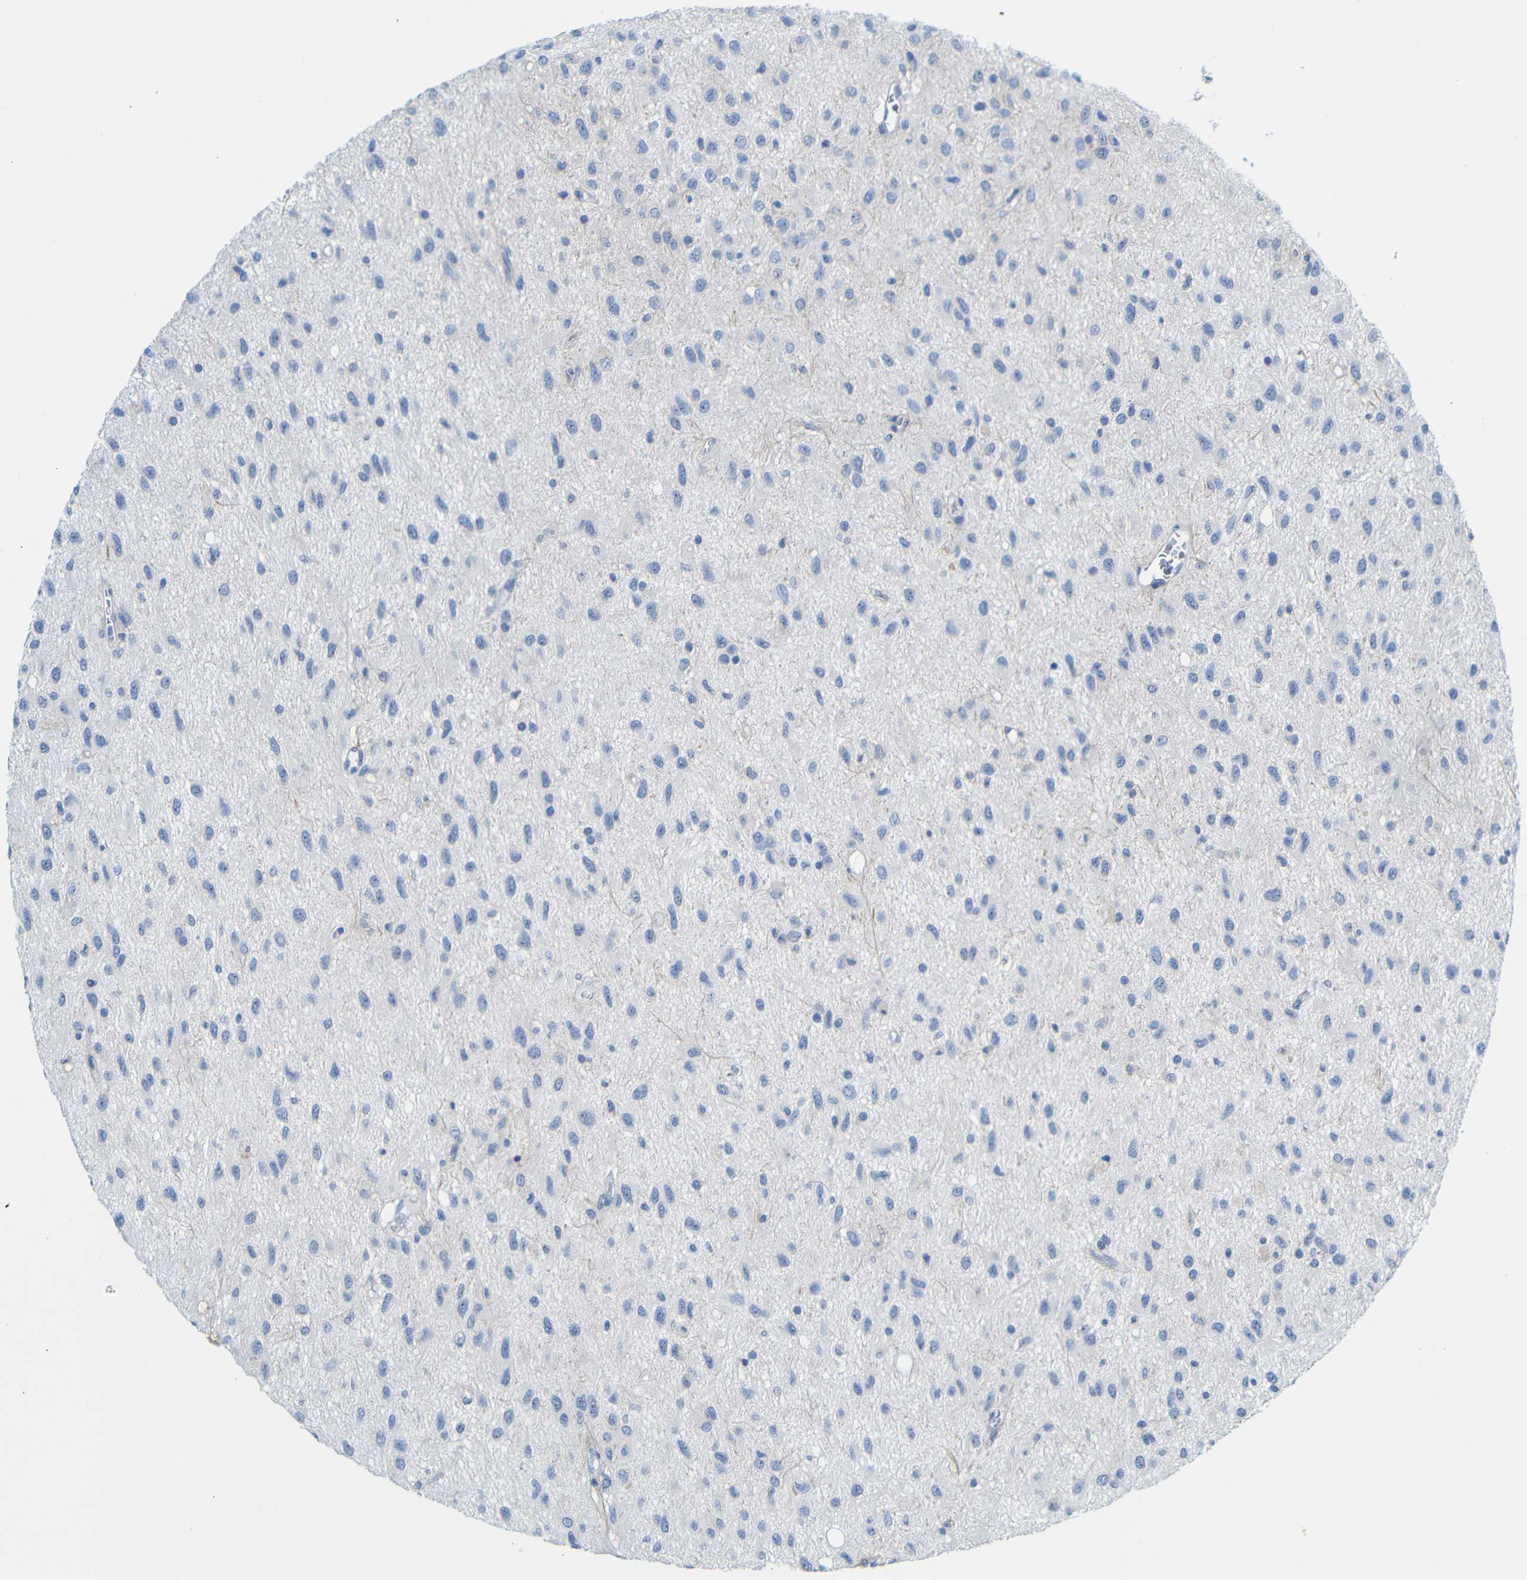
{"staining": {"intensity": "negative", "quantity": "none", "location": "none"}, "tissue": "glioma", "cell_type": "Tumor cells", "image_type": "cancer", "snomed": [{"axis": "morphology", "description": "Glioma, malignant, Low grade"}, {"axis": "topography", "description": "Brain"}], "caption": "DAB (3,3'-diaminobenzidine) immunohistochemical staining of human malignant low-grade glioma exhibits no significant staining in tumor cells.", "gene": "C1orf210", "patient": {"sex": "male", "age": 77}}